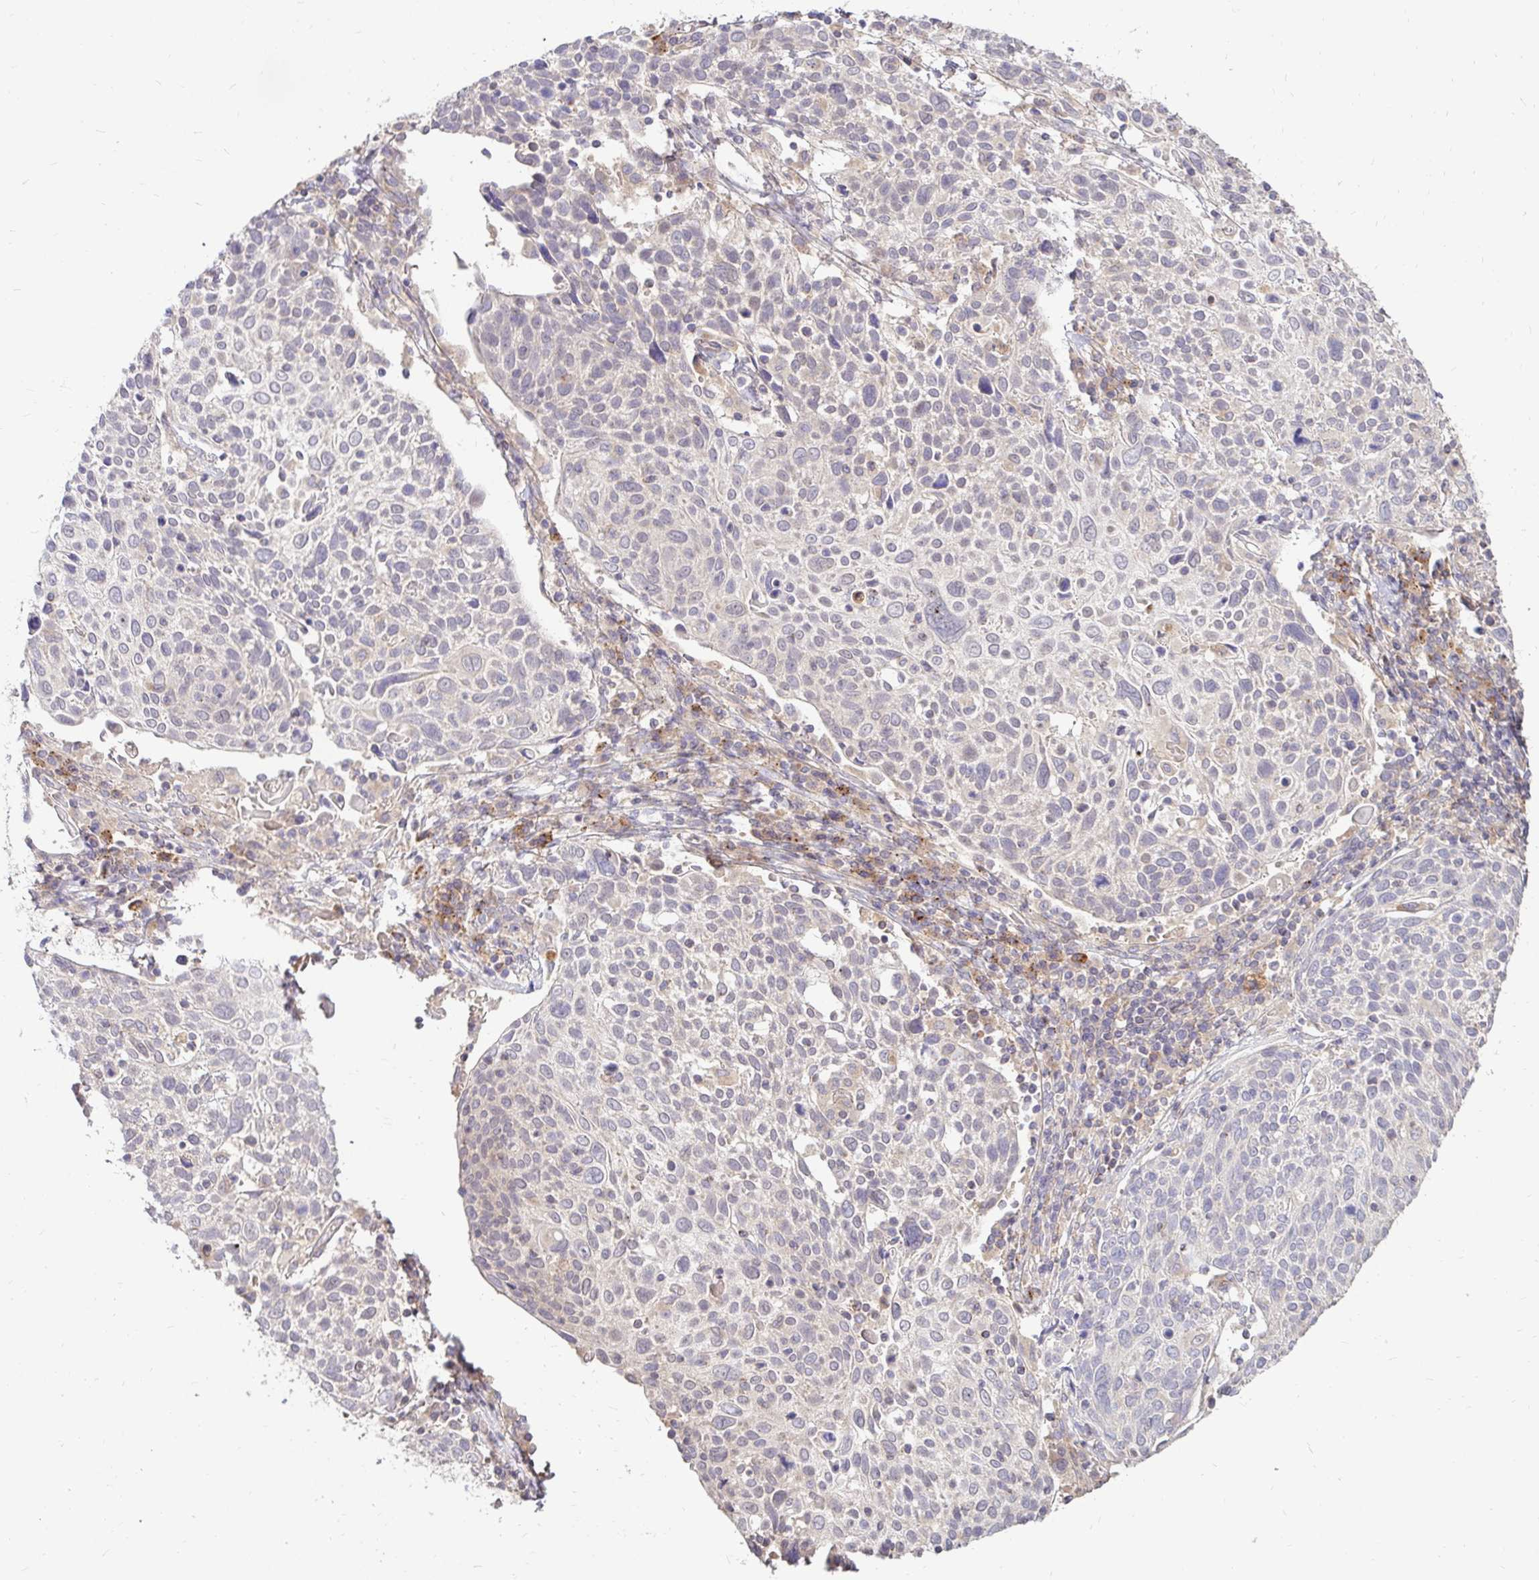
{"staining": {"intensity": "weak", "quantity": "<25%", "location": "cytoplasmic/membranous"}, "tissue": "cervical cancer", "cell_type": "Tumor cells", "image_type": "cancer", "snomed": [{"axis": "morphology", "description": "Squamous cell carcinoma, NOS"}, {"axis": "topography", "description": "Cervix"}], "caption": "Cervical cancer (squamous cell carcinoma) stained for a protein using IHC demonstrates no positivity tumor cells.", "gene": "IDUA", "patient": {"sex": "female", "age": 61}}